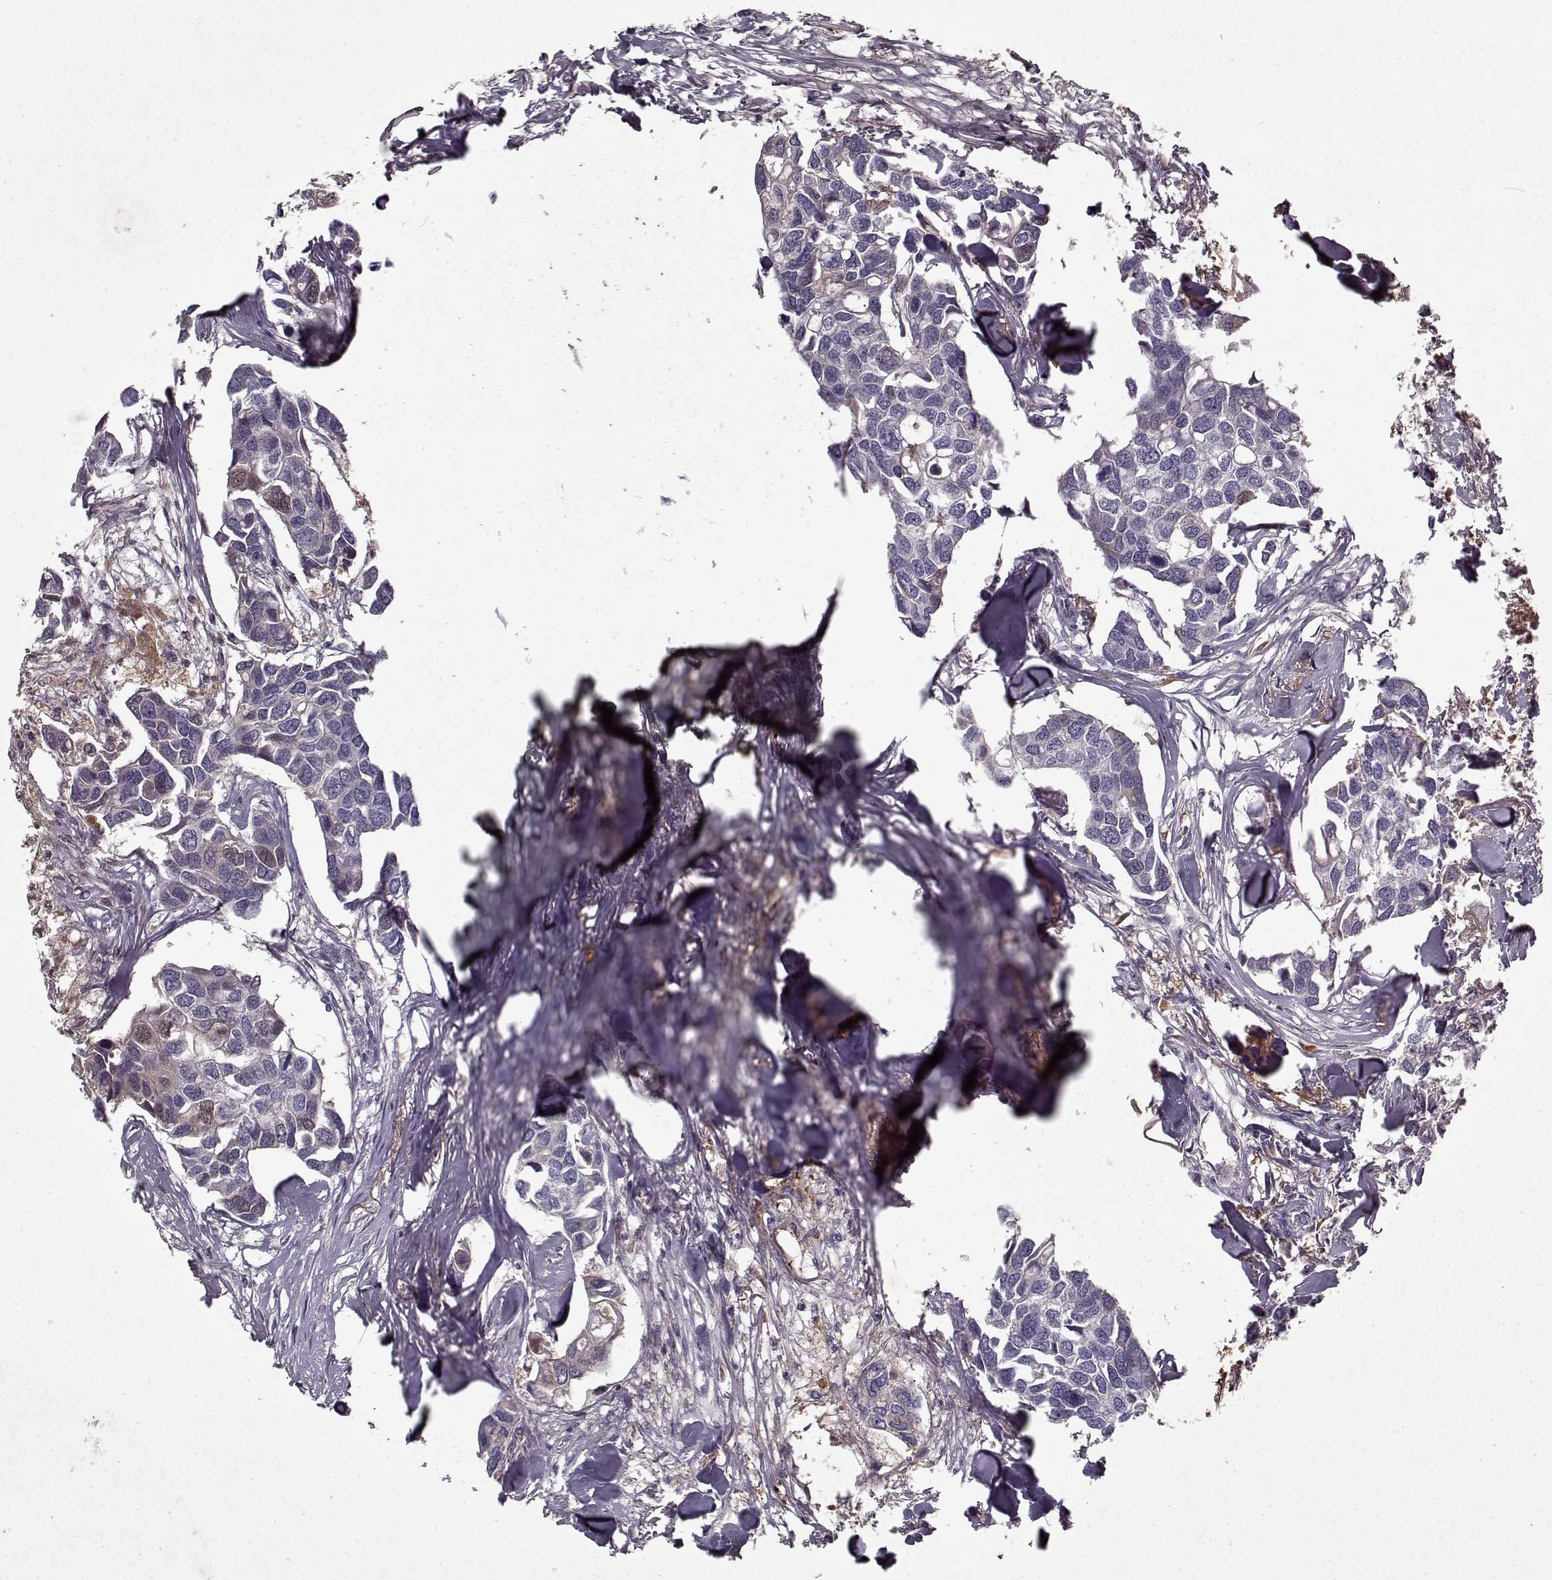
{"staining": {"intensity": "negative", "quantity": "none", "location": "none"}, "tissue": "breast cancer", "cell_type": "Tumor cells", "image_type": "cancer", "snomed": [{"axis": "morphology", "description": "Duct carcinoma"}, {"axis": "topography", "description": "Breast"}], "caption": "High power microscopy image of an IHC photomicrograph of breast infiltrating ductal carcinoma, revealing no significant positivity in tumor cells.", "gene": "AFM", "patient": {"sex": "female", "age": 83}}